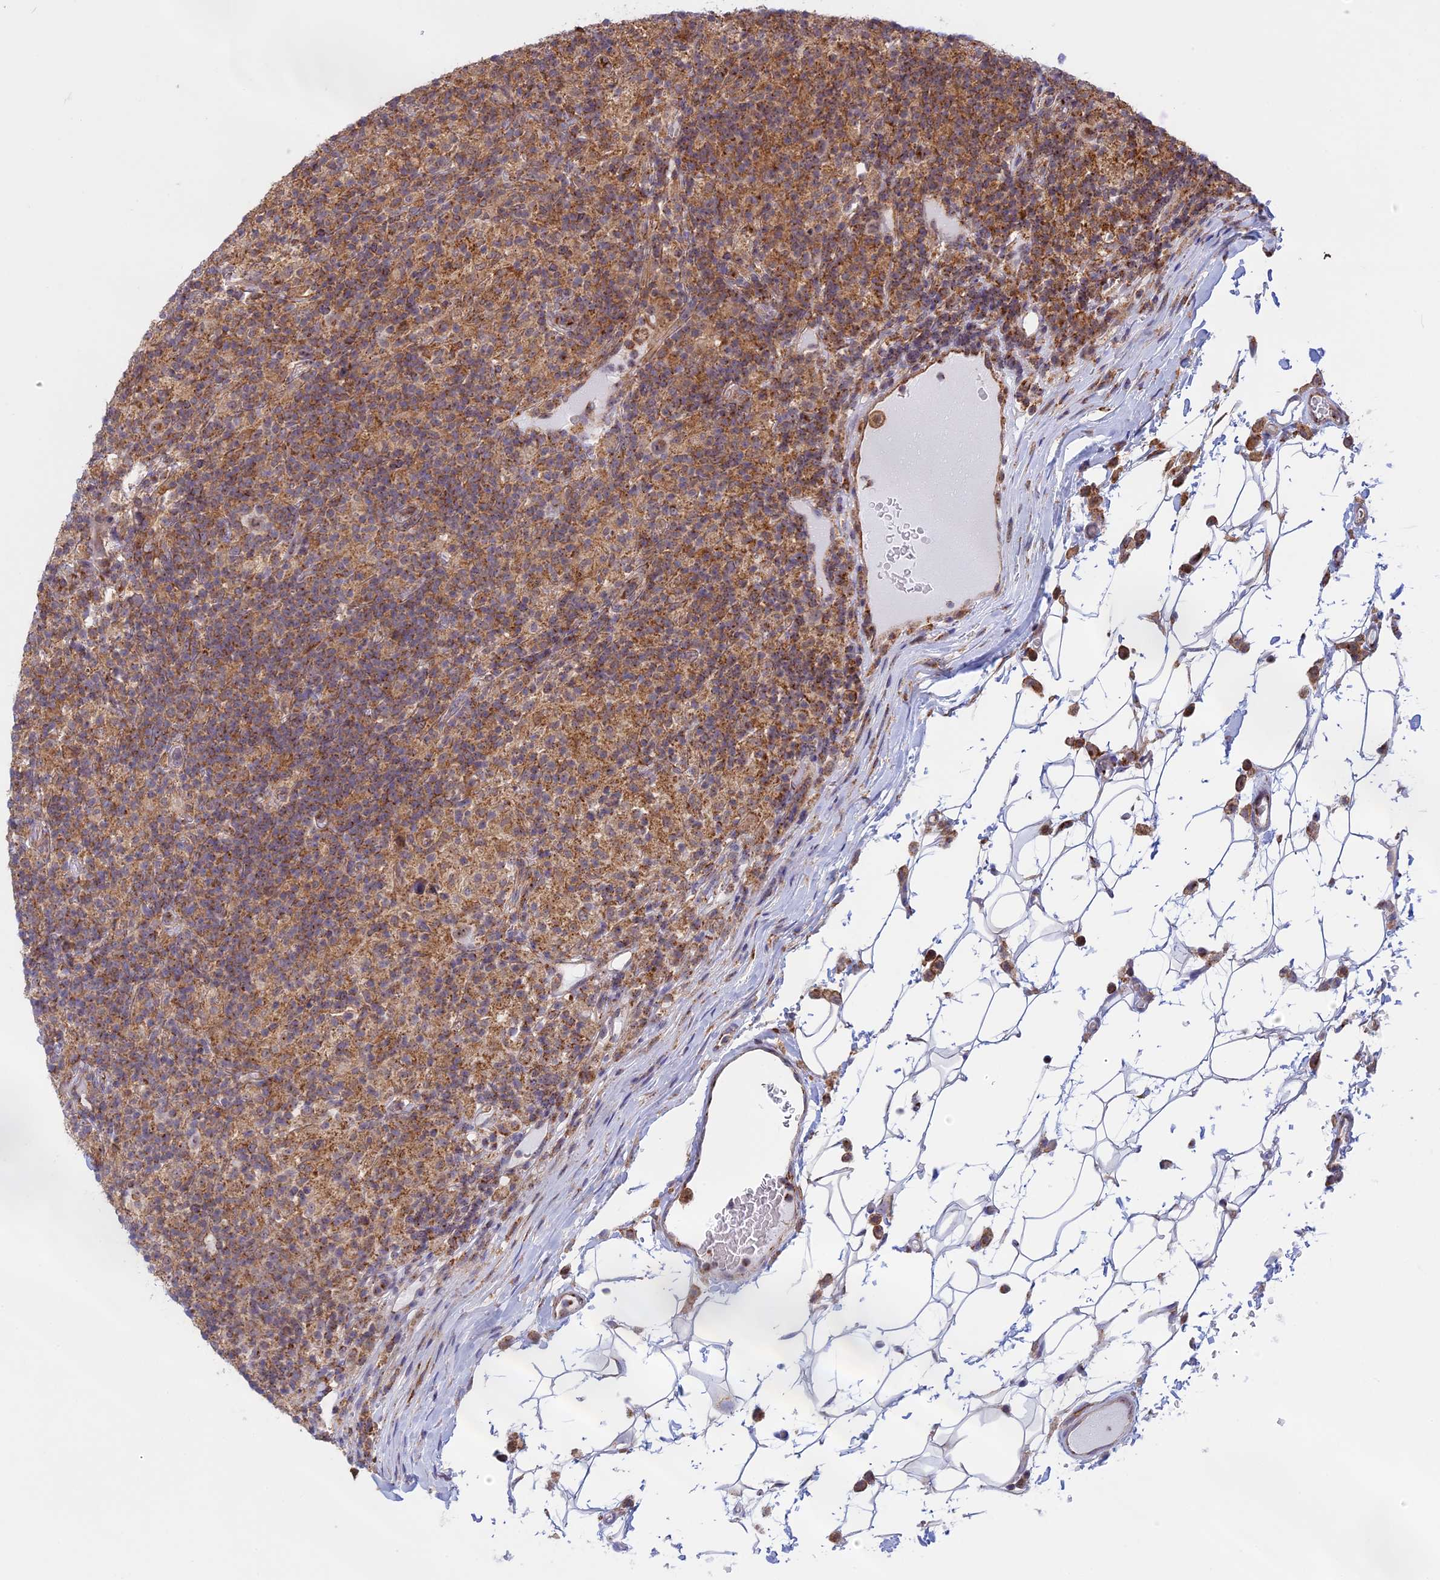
{"staining": {"intensity": "weak", "quantity": "25%-75%", "location": "cytoplasmic/membranous"}, "tissue": "lymphoma", "cell_type": "Tumor cells", "image_type": "cancer", "snomed": [{"axis": "morphology", "description": "Hodgkin's disease, NOS"}, {"axis": "topography", "description": "Lymph node"}], "caption": "Tumor cells exhibit low levels of weak cytoplasmic/membranous positivity in about 25%-75% of cells in human Hodgkin's disease. (Stains: DAB in brown, nuclei in blue, Microscopy: brightfield microscopy at high magnification).", "gene": "CLINT1", "patient": {"sex": "male", "age": 70}}